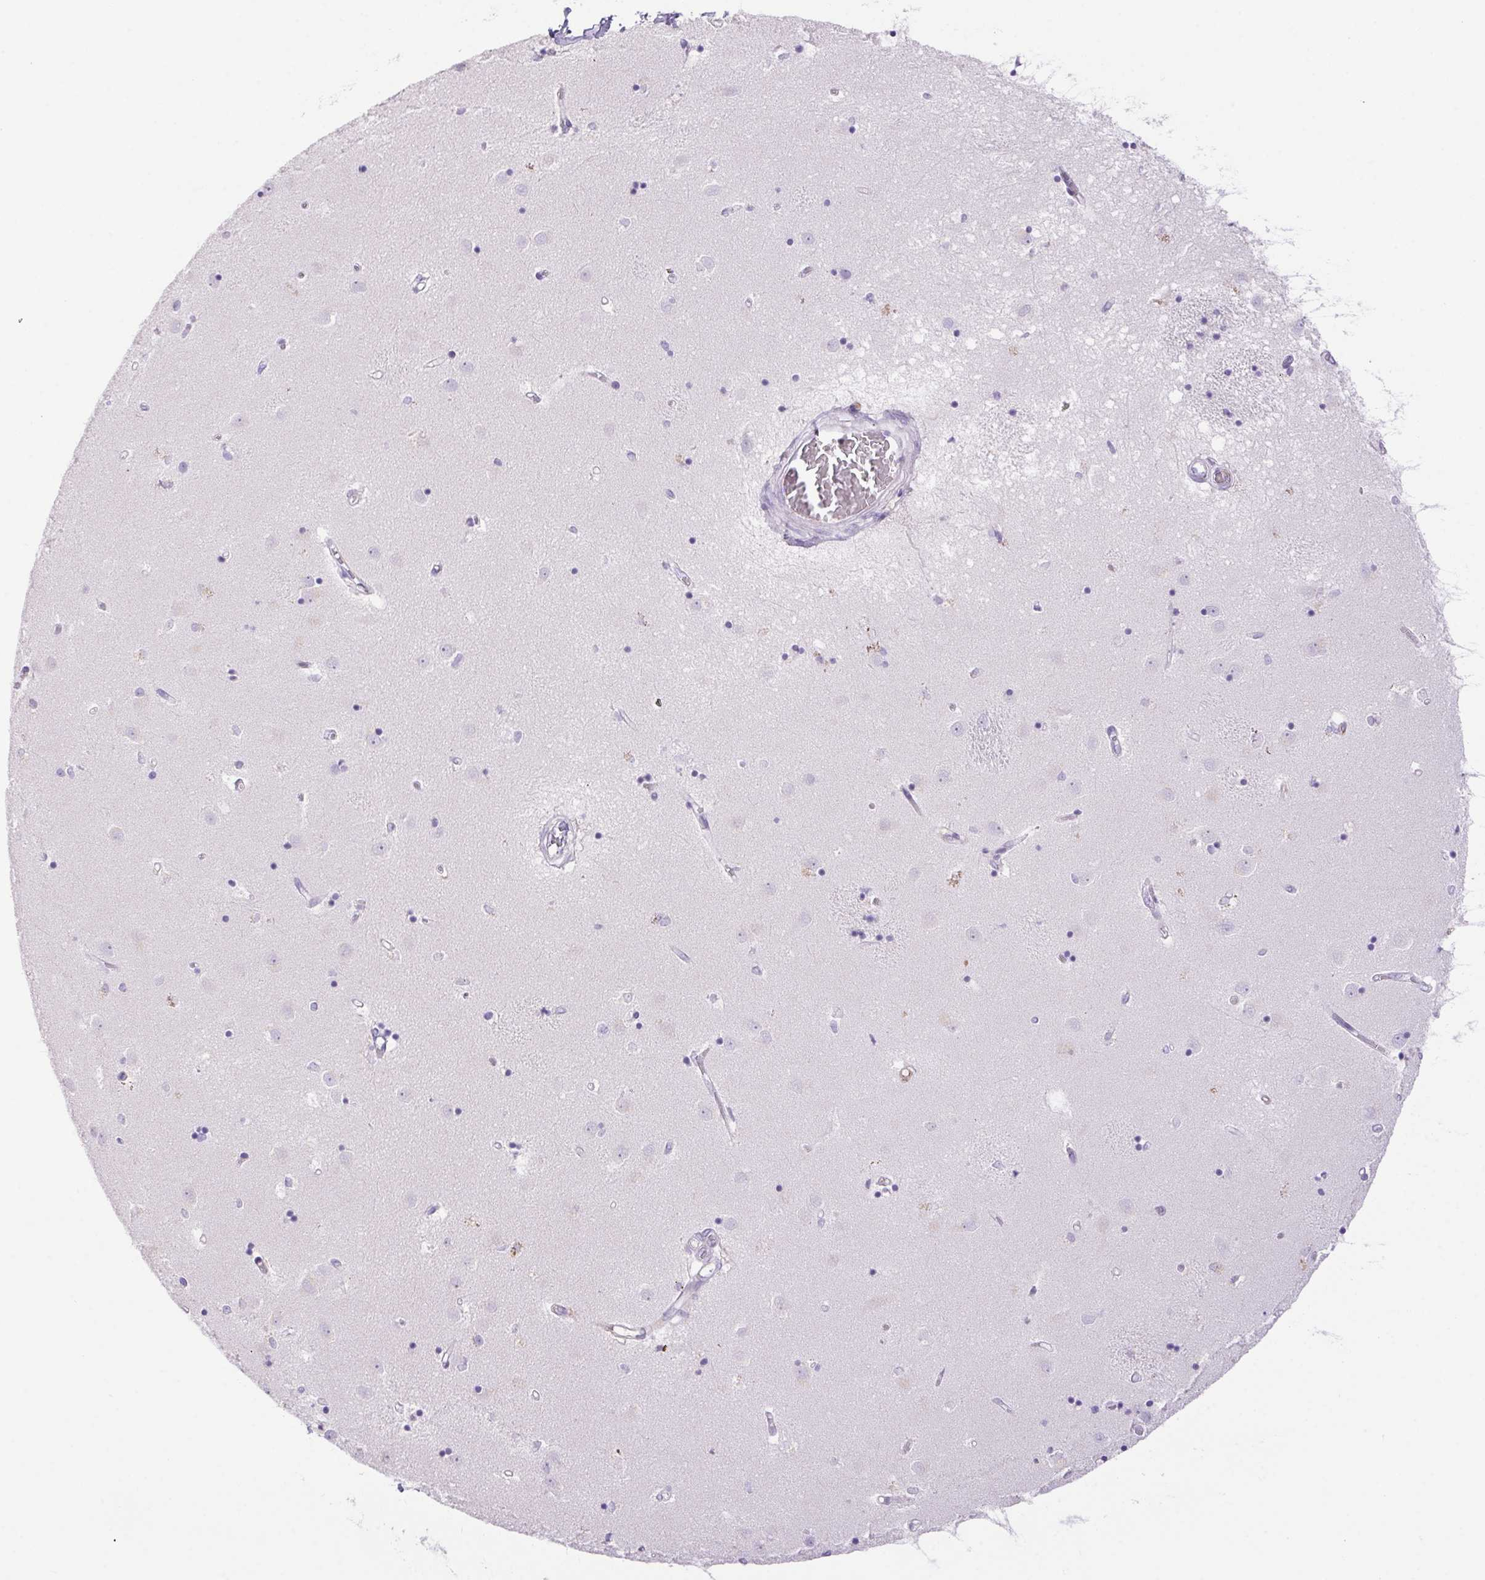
{"staining": {"intensity": "negative", "quantity": "none", "location": "none"}, "tissue": "caudate", "cell_type": "Glial cells", "image_type": "normal", "snomed": [{"axis": "morphology", "description": "Normal tissue, NOS"}, {"axis": "topography", "description": "Lateral ventricle wall"}], "caption": "High power microscopy histopathology image of an IHC image of benign caudate, revealing no significant staining in glial cells.", "gene": "ERP27", "patient": {"sex": "male", "age": 54}}